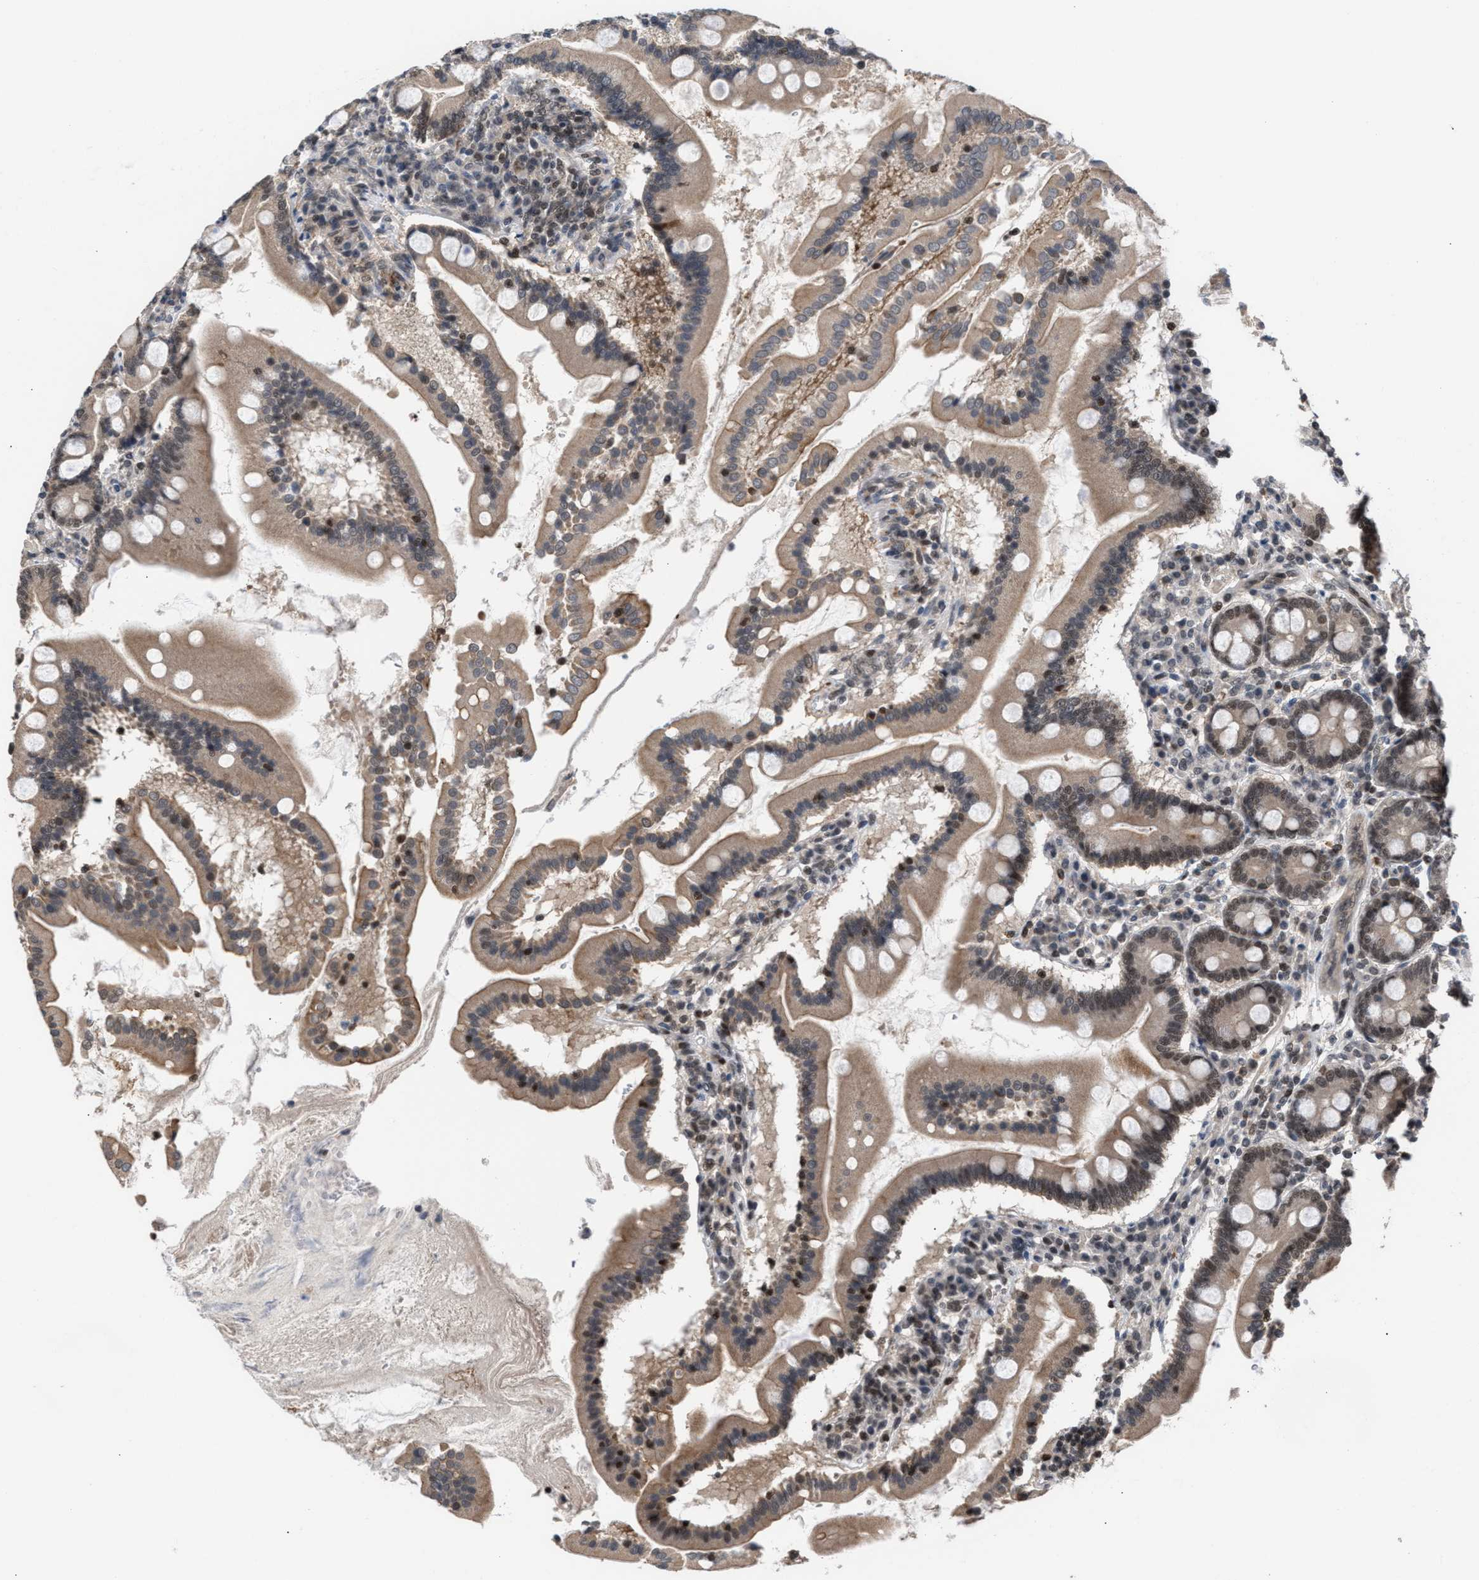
{"staining": {"intensity": "strong", "quantity": ">75%", "location": "cytoplasmic/membranous,nuclear"}, "tissue": "duodenum", "cell_type": "Glandular cells", "image_type": "normal", "snomed": [{"axis": "morphology", "description": "Normal tissue, NOS"}, {"axis": "topography", "description": "Duodenum"}], "caption": "IHC staining of normal duodenum, which demonstrates high levels of strong cytoplasmic/membranous,nuclear staining in approximately >75% of glandular cells indicating strong cytoplasmic/membranous,nuclear protein positivity. The staining was performed using DAB (brown) for protein detection and nuclei were counterstained in hematoxylin (blue).", "gene": "C9orf78", "patient": {"sex": "male", "age": 50}}